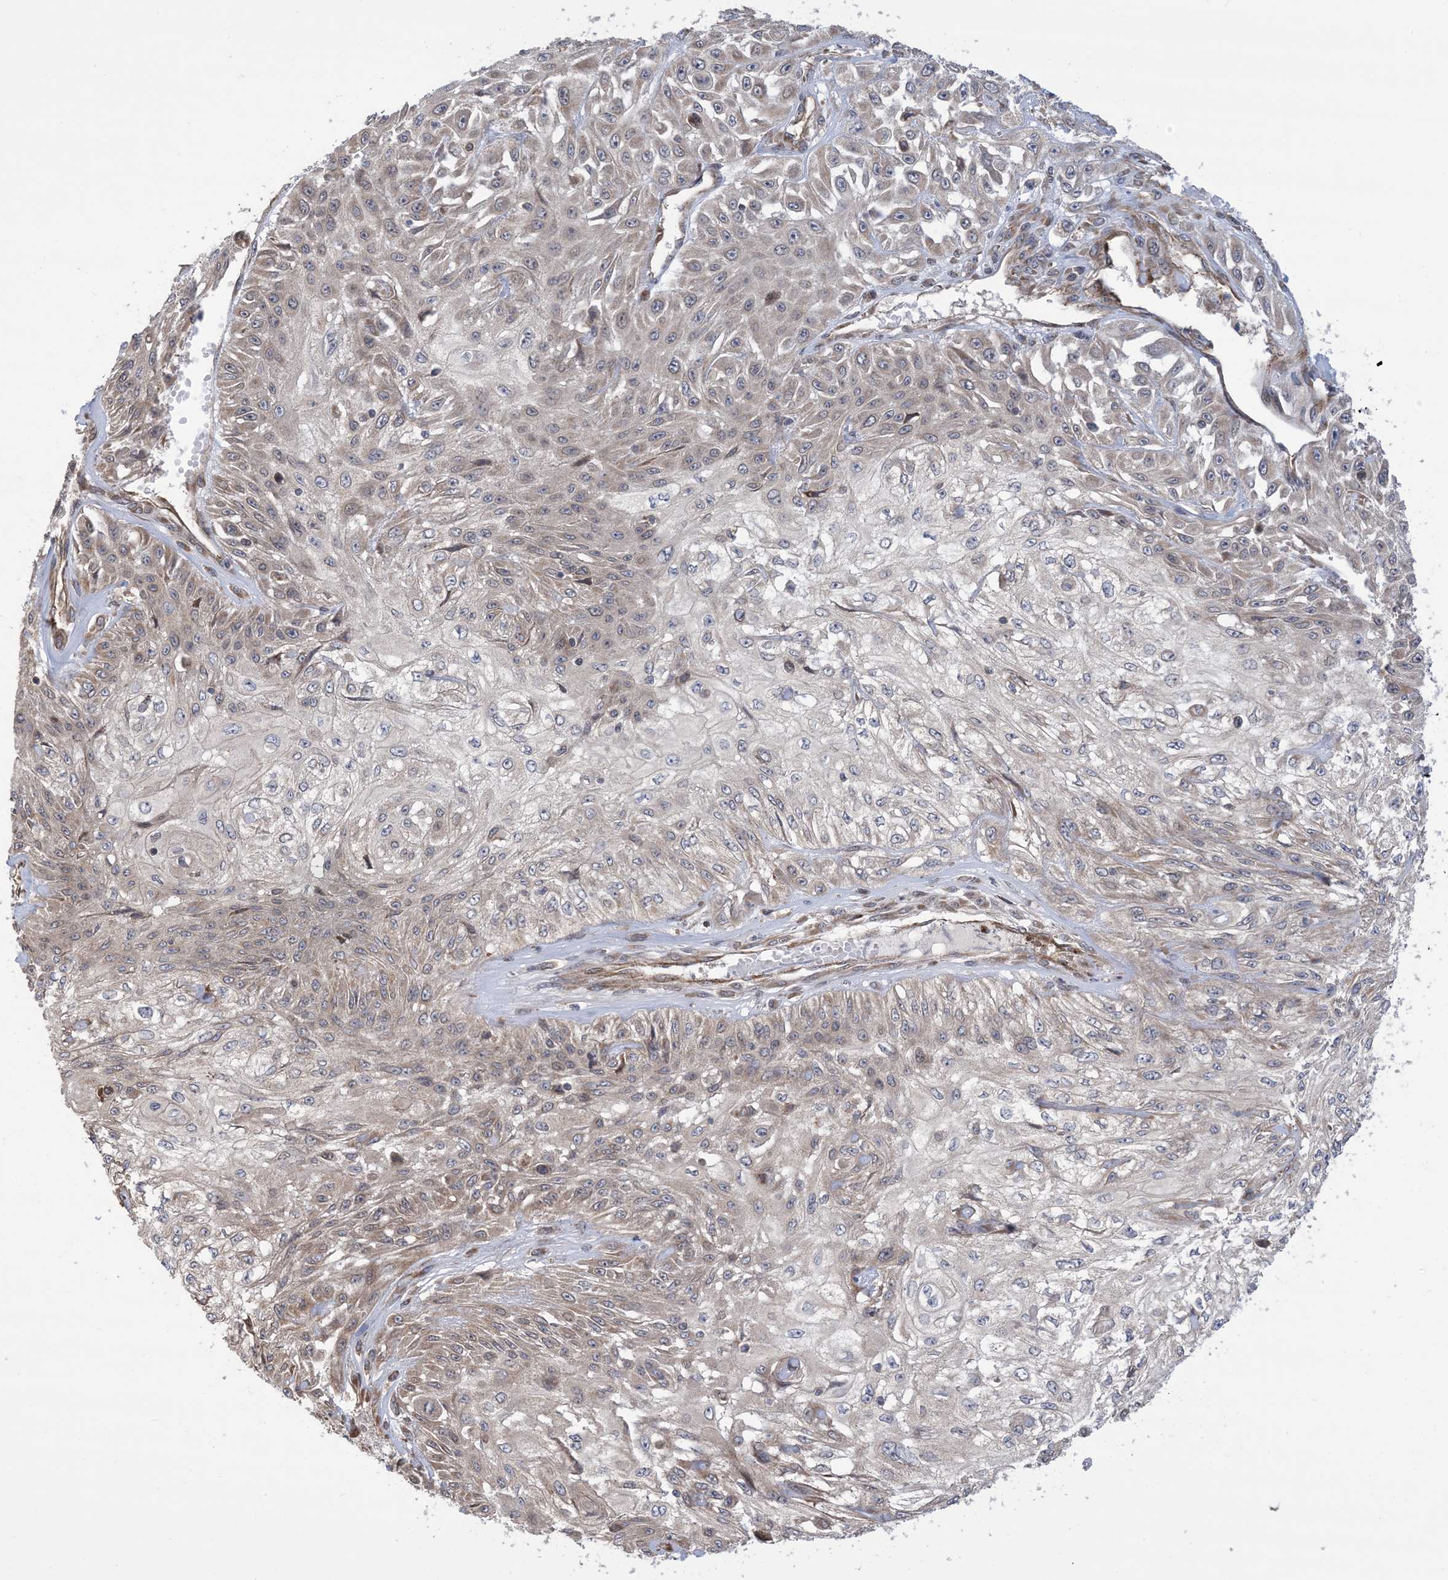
{"staining": {"intensity": "moderate", "quantity": "<25%", "location": "cytoplasmic/membranous"}, "tissue": "skin cancer", "cell_type": "Tumor cells", "image_type": "cancer", "snomed": [{"axis": "morphology", "description": "Squamous cell carcinoma, NOS"}, {"axis": "morphology", "description": "Squamous cell carcinoma, metastatic, NOS"}, {"axis": "topography", "description": "Skin"}, {"axis": "topography", "description": "Lymph node"}], "caption": "Immunohistochemistry micrograph of neoplastic tissue: human metastatic squamous cell carcinoma (skin) stained using immunohistochemistry exhibits low levels of moderate protein expression localized specifically in the cytoplasmic/membranous of tumor cells, appearing as a cytoplasmic/membranous brown color.", "gene": "CLEC16A", "patient": {"sex": "male", "age": 75}}